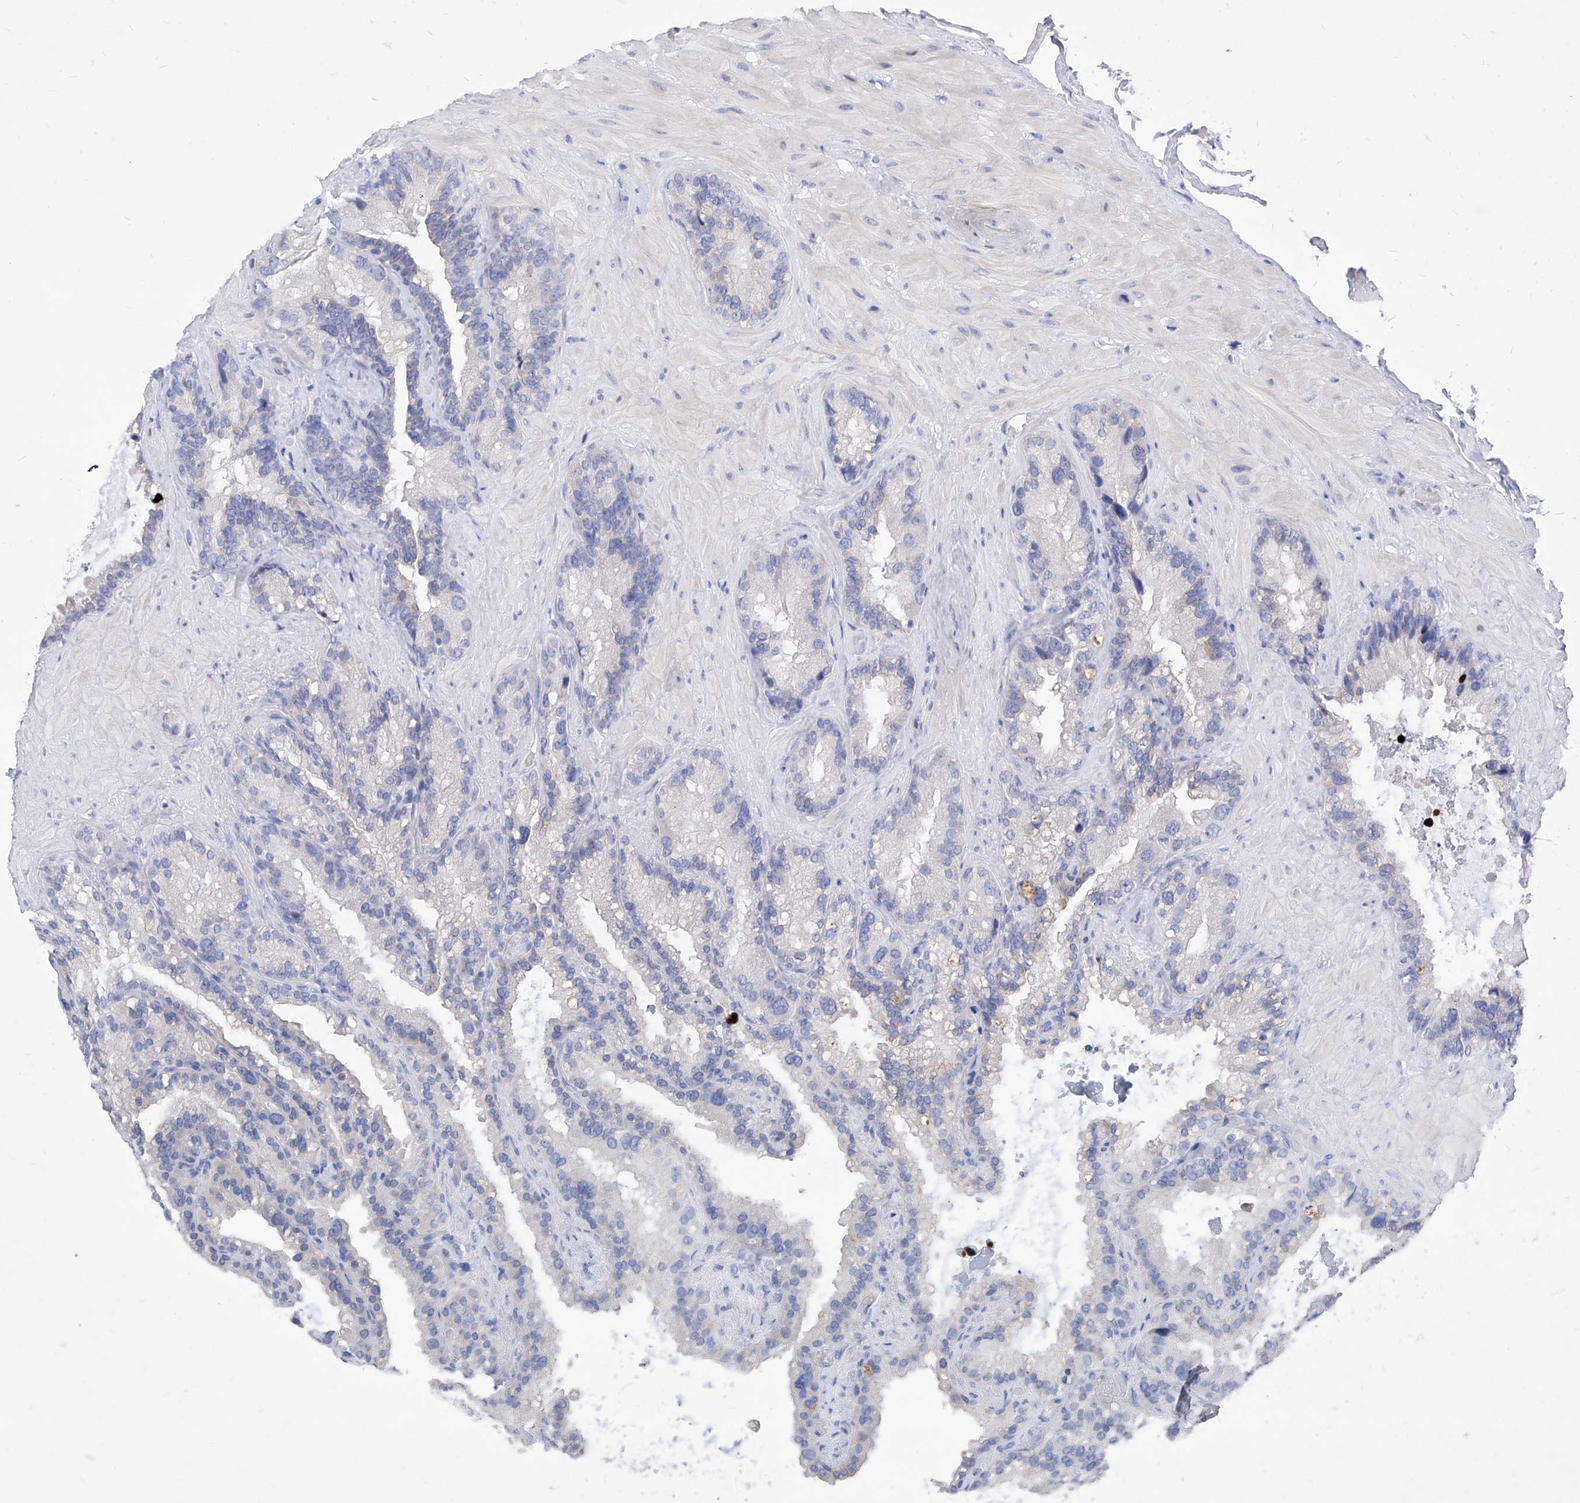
{"staining": {"intensity": "negative", "quantity": "none", "location": "none"}, "tissue": "seminal vesicle", "cell_type": "Glandular cells", "image_type": "normal", "snomed": [{"axis": "morphology", "description": "Normal tissue, NOS"}, {"axis": "topography", "description": "Prostate"}, {"axis": "topography", "description": "Seminal veicle"}], "caption": "This photomicrograph is of normal seminal vesicle stained with immunohistochemistry (IHC) to label a protein in brown with the nuclei are counter-stained blue. There is no positivity in glandular cells. Nuclei are stained in blue.", "gene": "VAX1", "patient": {"sex": "male", "age": 68}}